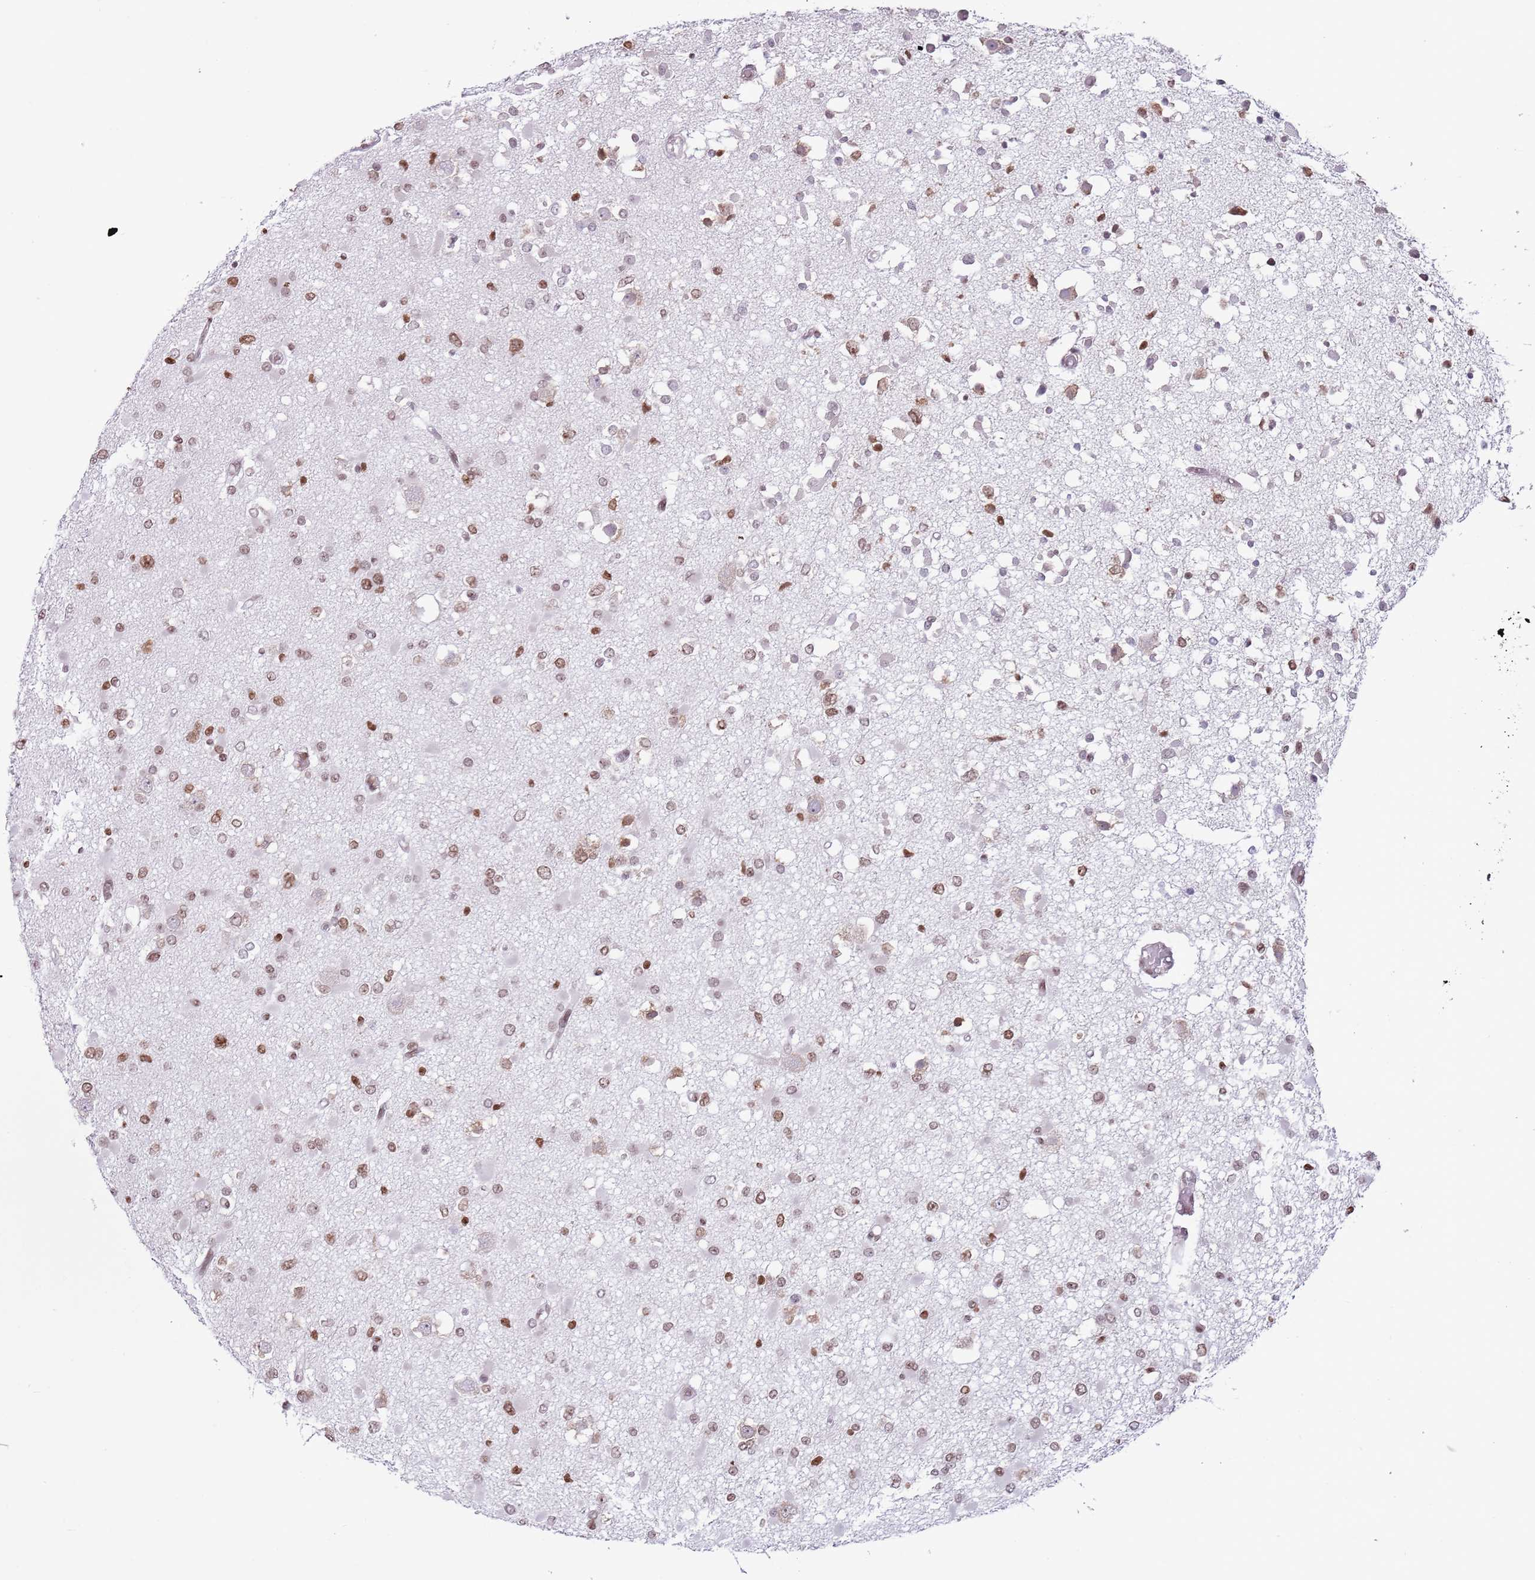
{"staining": {"intensity": "moderate", "quantity": ">75%", "location": "nuclear"}, "tissue": "glioma", "cell_type": "Tumor cells", "image_type": "cancer", "snomed": [{"axis": "morphology", "description": "Glioma, malignant, Low grade"}, {"axis": "topography", "description": "Brain"}], "caption": "This is a photomicrograph of IHC staining of glioma, which shows moderate expression in the nuclear of tumor cells.", "gene": "SELENOH", "patient": {"sex": "female", "age": 22}}